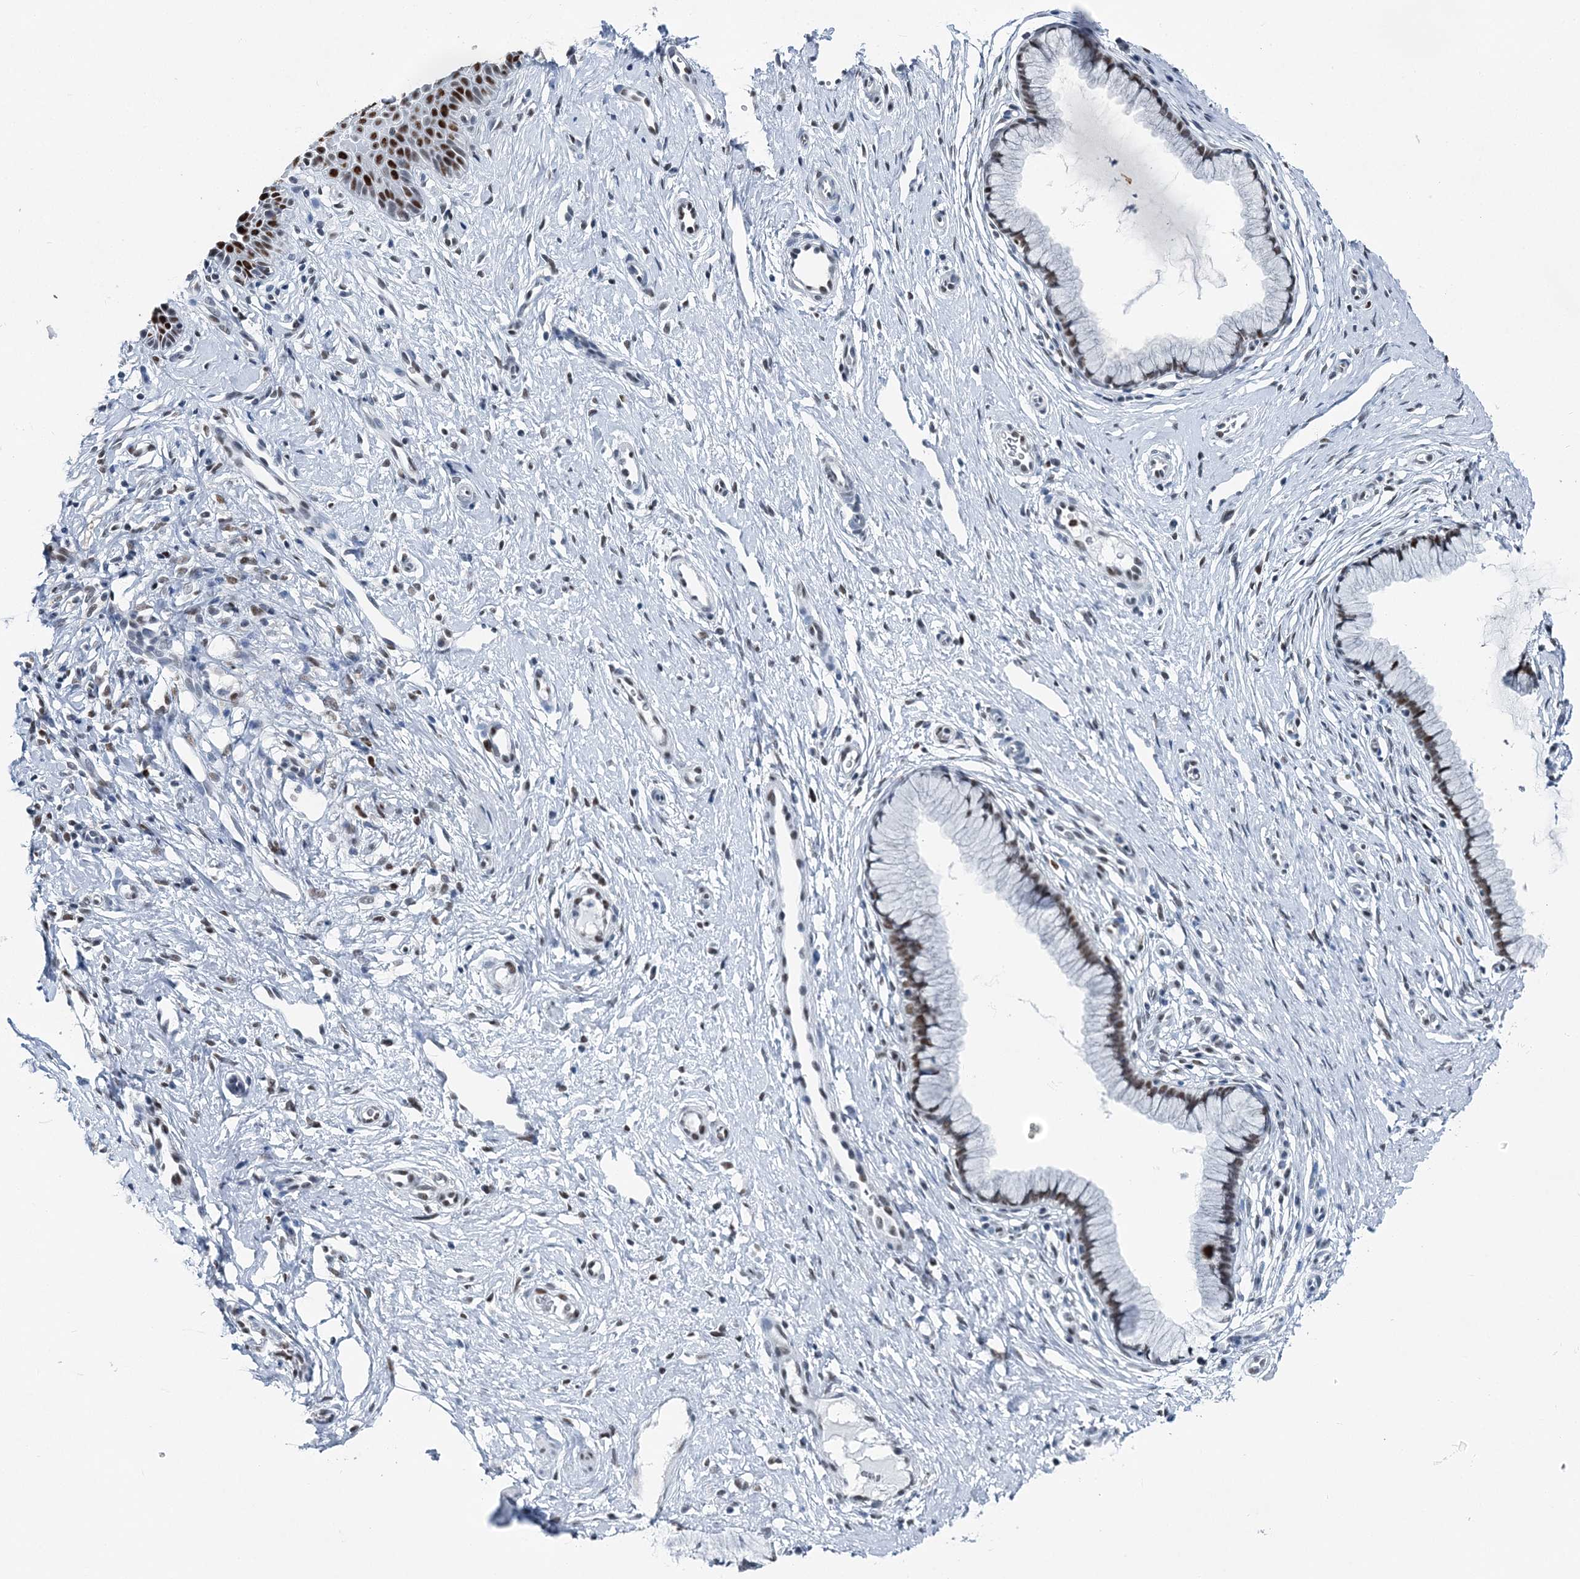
{"staining": {"intensity": "moderate", "quantity": "25%-75%", "location": "nuclear"}, "tissue": "cervix", "cell_type": "Glandular cells", "image_type": "normal", "snomed": [{"axis": "morphology", "description": "Normal tissue, NOS"}, {"axis": "topography", "description": "Cervix"}], "caption": "This is an image of immunohistochemistry staining of normal cervix, which shows moderate positivity in the nuclear of glandular cells.", "gene": "HAT1", "patient": {"sex": "female", "age": 36}}